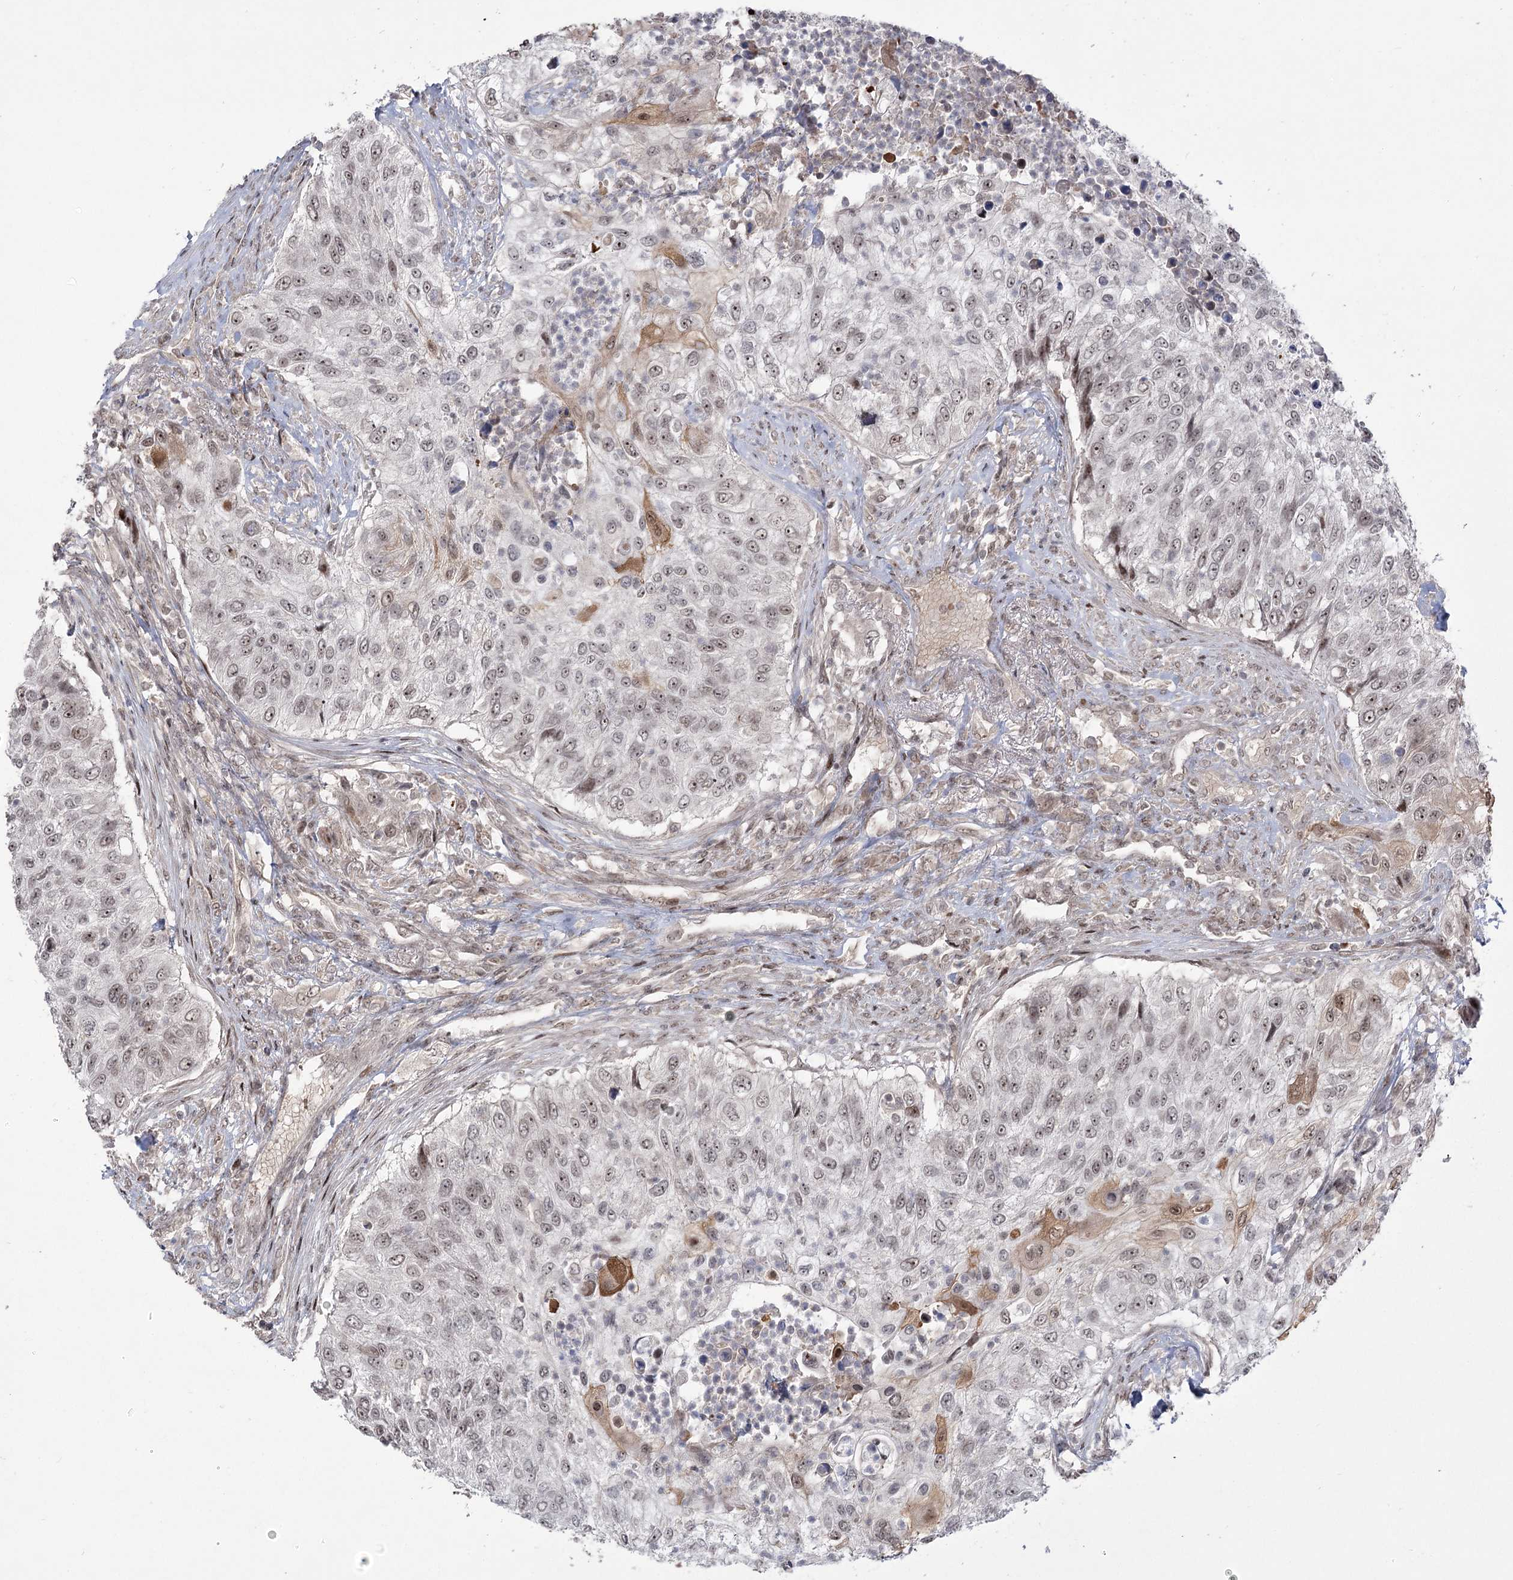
{"staining": {"intensity": "moderate", "quantity": "<25%", "location": "cytoplasmic/membranous,nuclear"}, "tissue": "urothelial cancer", "cell_type": "Tumor cells", "image_type": "cancer", "snomed": [{"axis": "morphology", "description": "Urothelial carcinoma, High grade"}, {"axis": "topography", "description": "Urinary bladder"}], "caption": "Urothelial cancer tissue shows moderate cytoplasmic/membranous and nuclear expression in about <25% of tumor cells", "gene": "HELQ", "patient": {"sex": "female", "age": 60}}